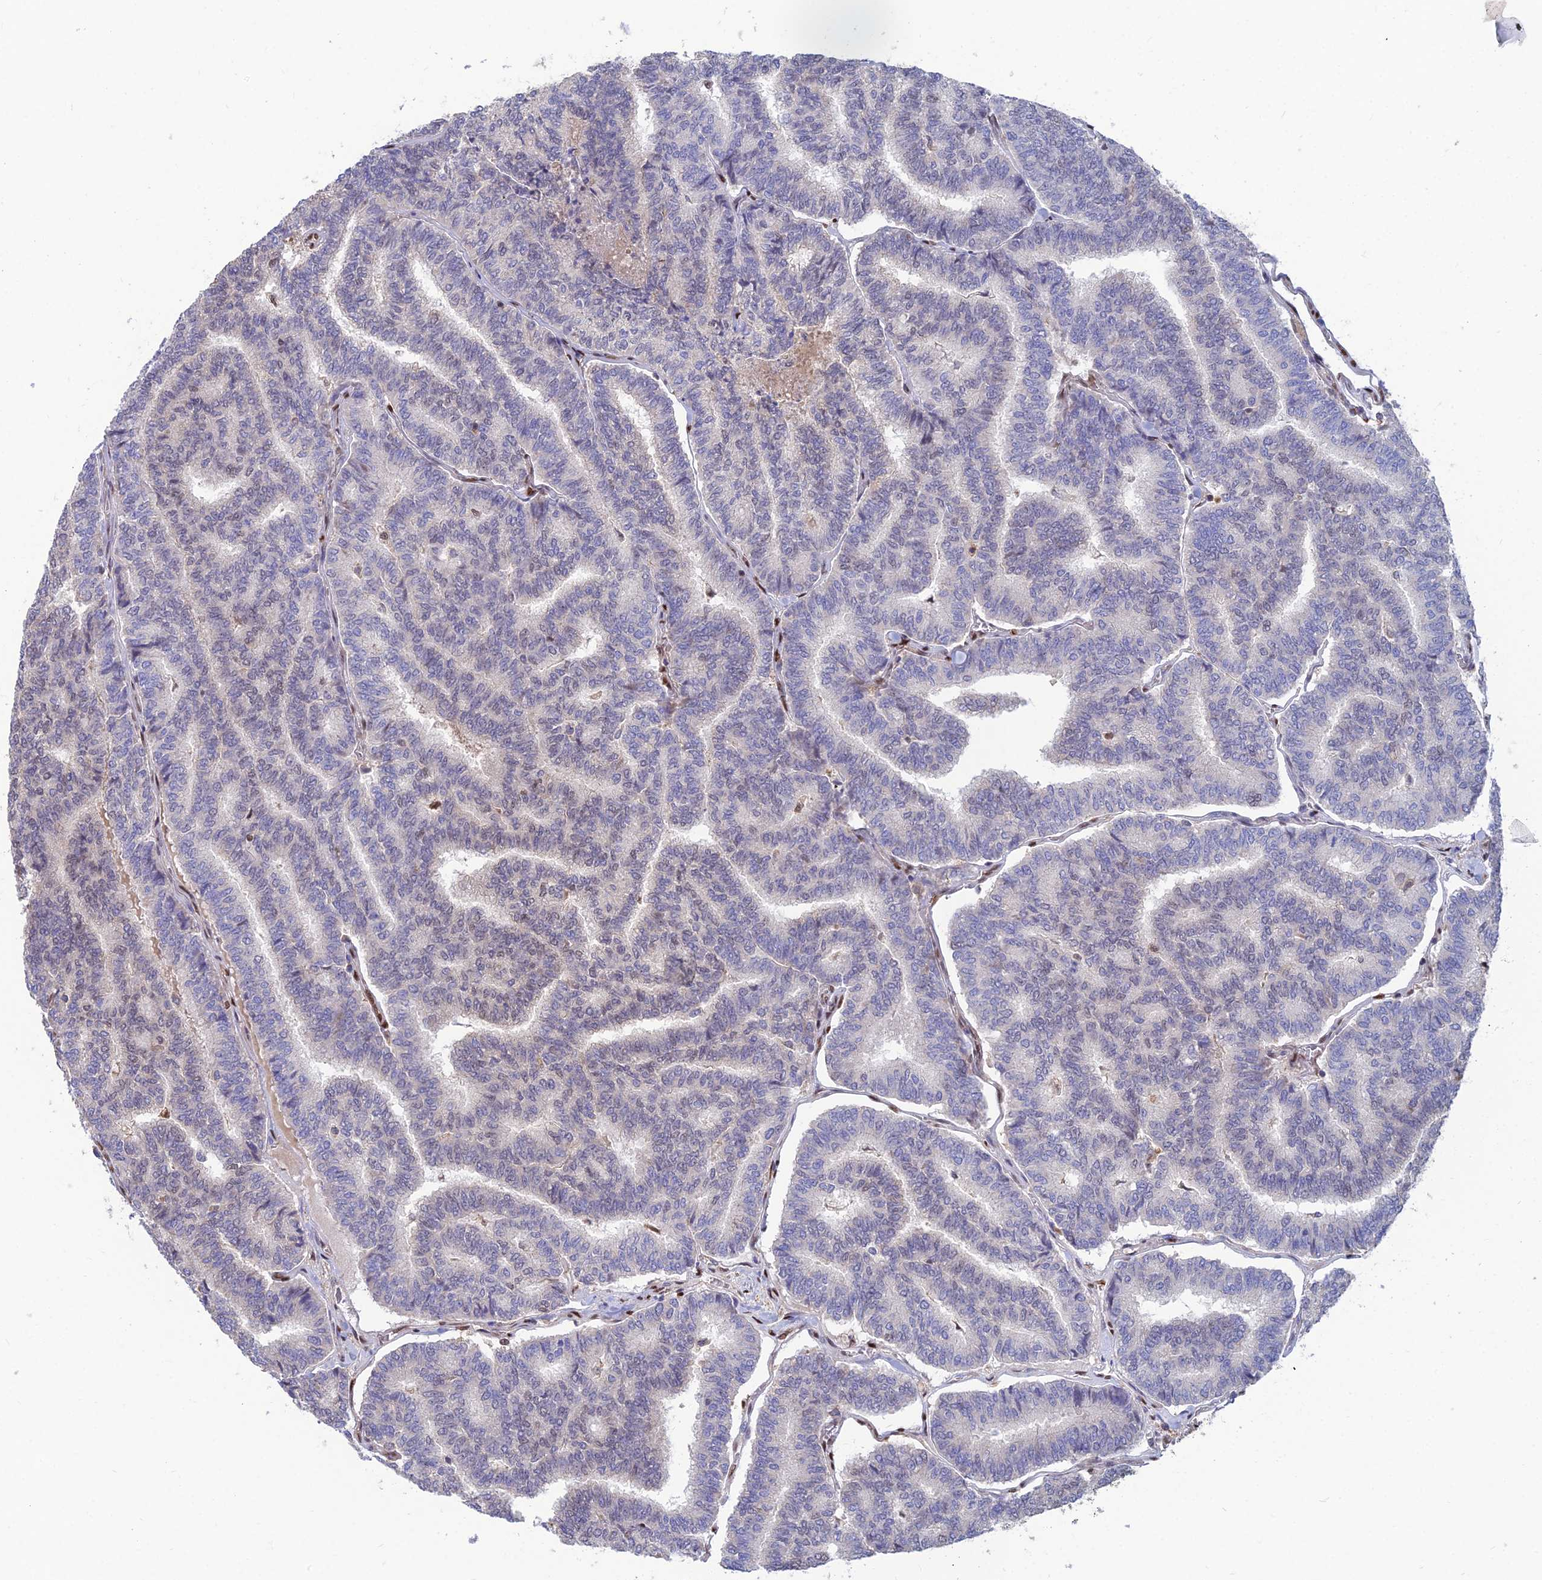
{"staining": {"intensity": "negative", "quantity": "none", "location": "none"}, "tissue": "thyroid cancer", "cell_type": "Tumor cells", "image_type": "cancer", "snomed": [{"axis": "morphology", "description": "Papillary adenocarcinoma, NOS"}, {"axis": "topography", "description": "Thyroid gland"}], "caption": "Immunohistochemical staining of thyroid papillary adenocarcinoma displays no significant expression in tumor cells.", "gene": "DNPEP", "patient": {"sex": "female", "age": 35}}